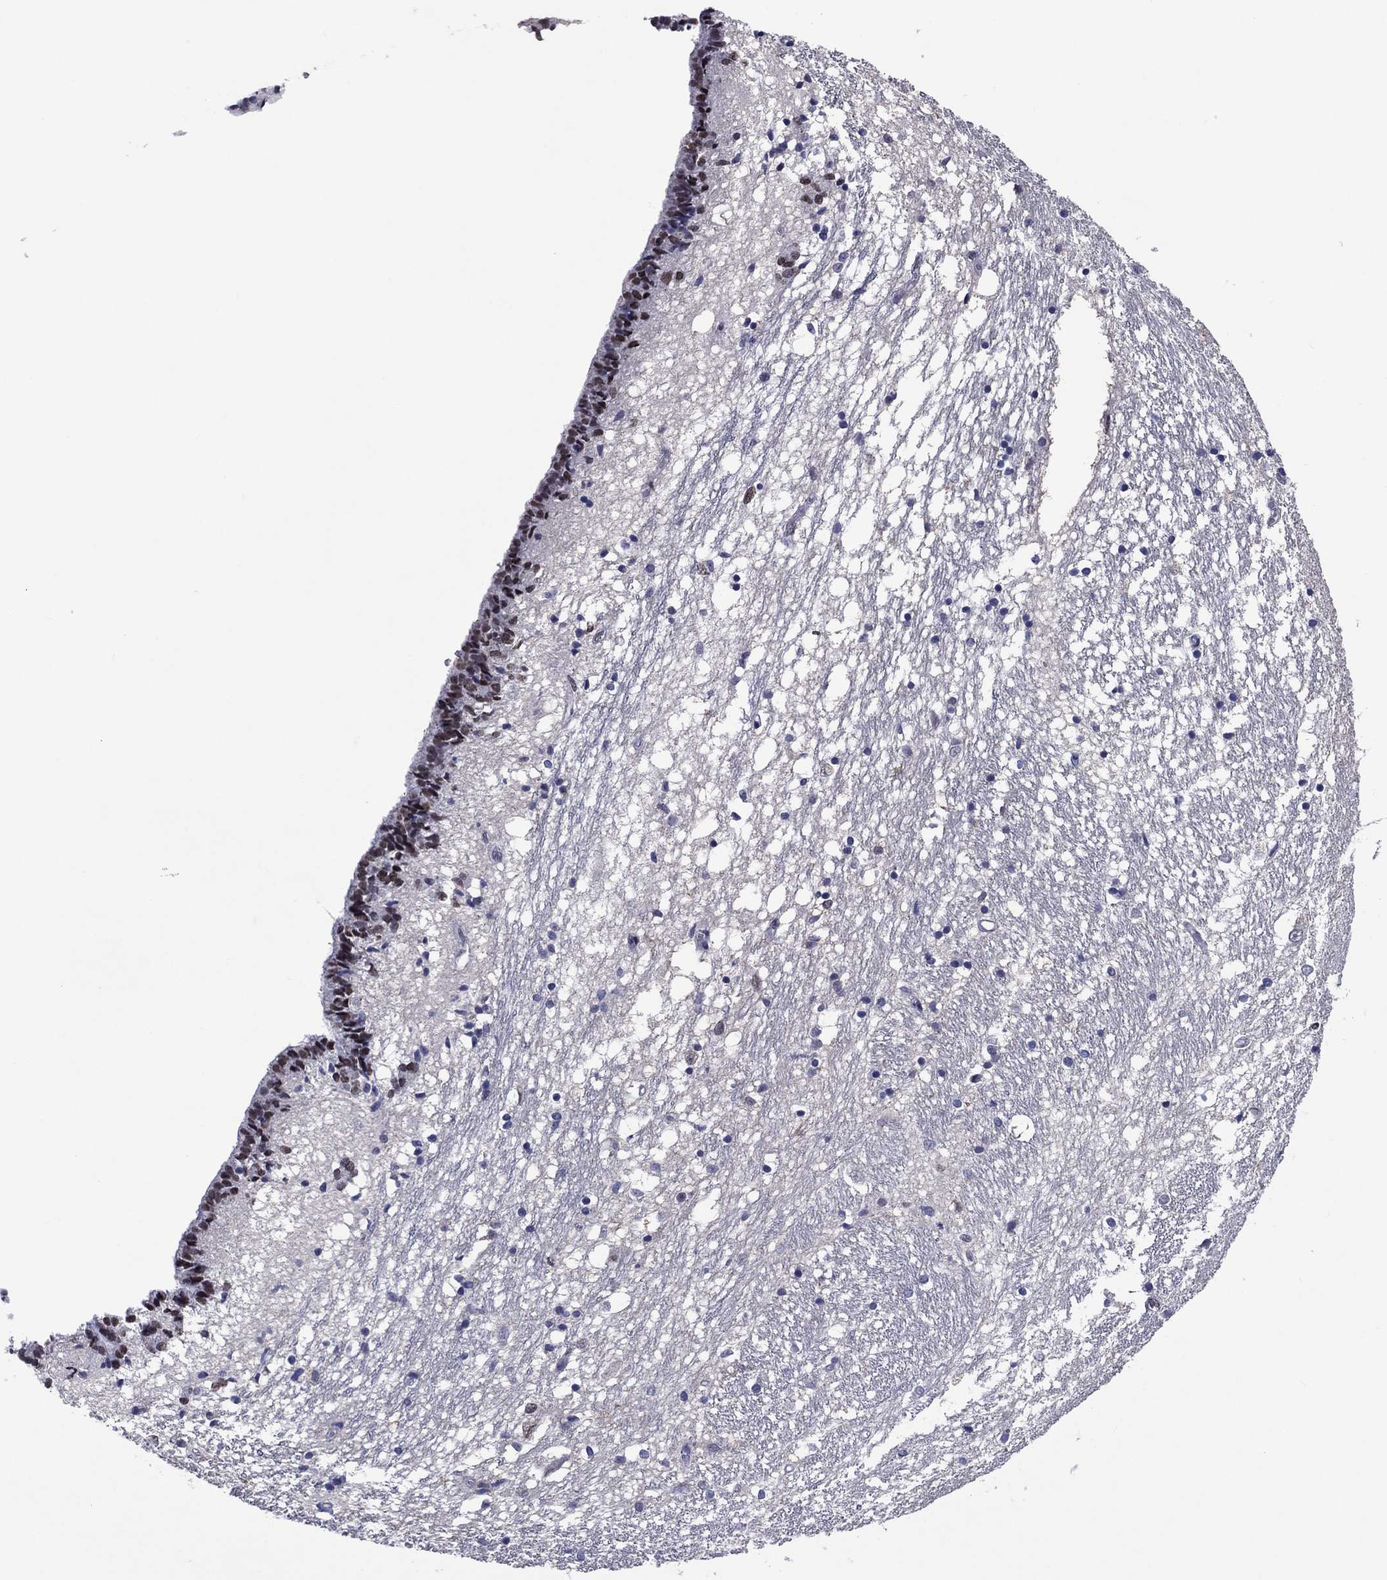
{"staining": {"intensity": "moderate", "quantity": "<25%", "location": "nuclear"}, "tissue": "caudate", "cell_type": "Glial cells", "image_type": "normal", "snomed": [{"axis": "morphology", "description": "Normal tissue, NOS"}, {"axis": "topography", "description": "Lateral ventricle wall"}], "caption": "Caudate stained with immunohistochemistry demonstrates moderate nuclear expression in approximately <25% of glial cells. (DAB = brown stain, brightfield microscopy at high magnification).", "gene": "TYMS", "patient": {"sex": "female", "age": 71}}